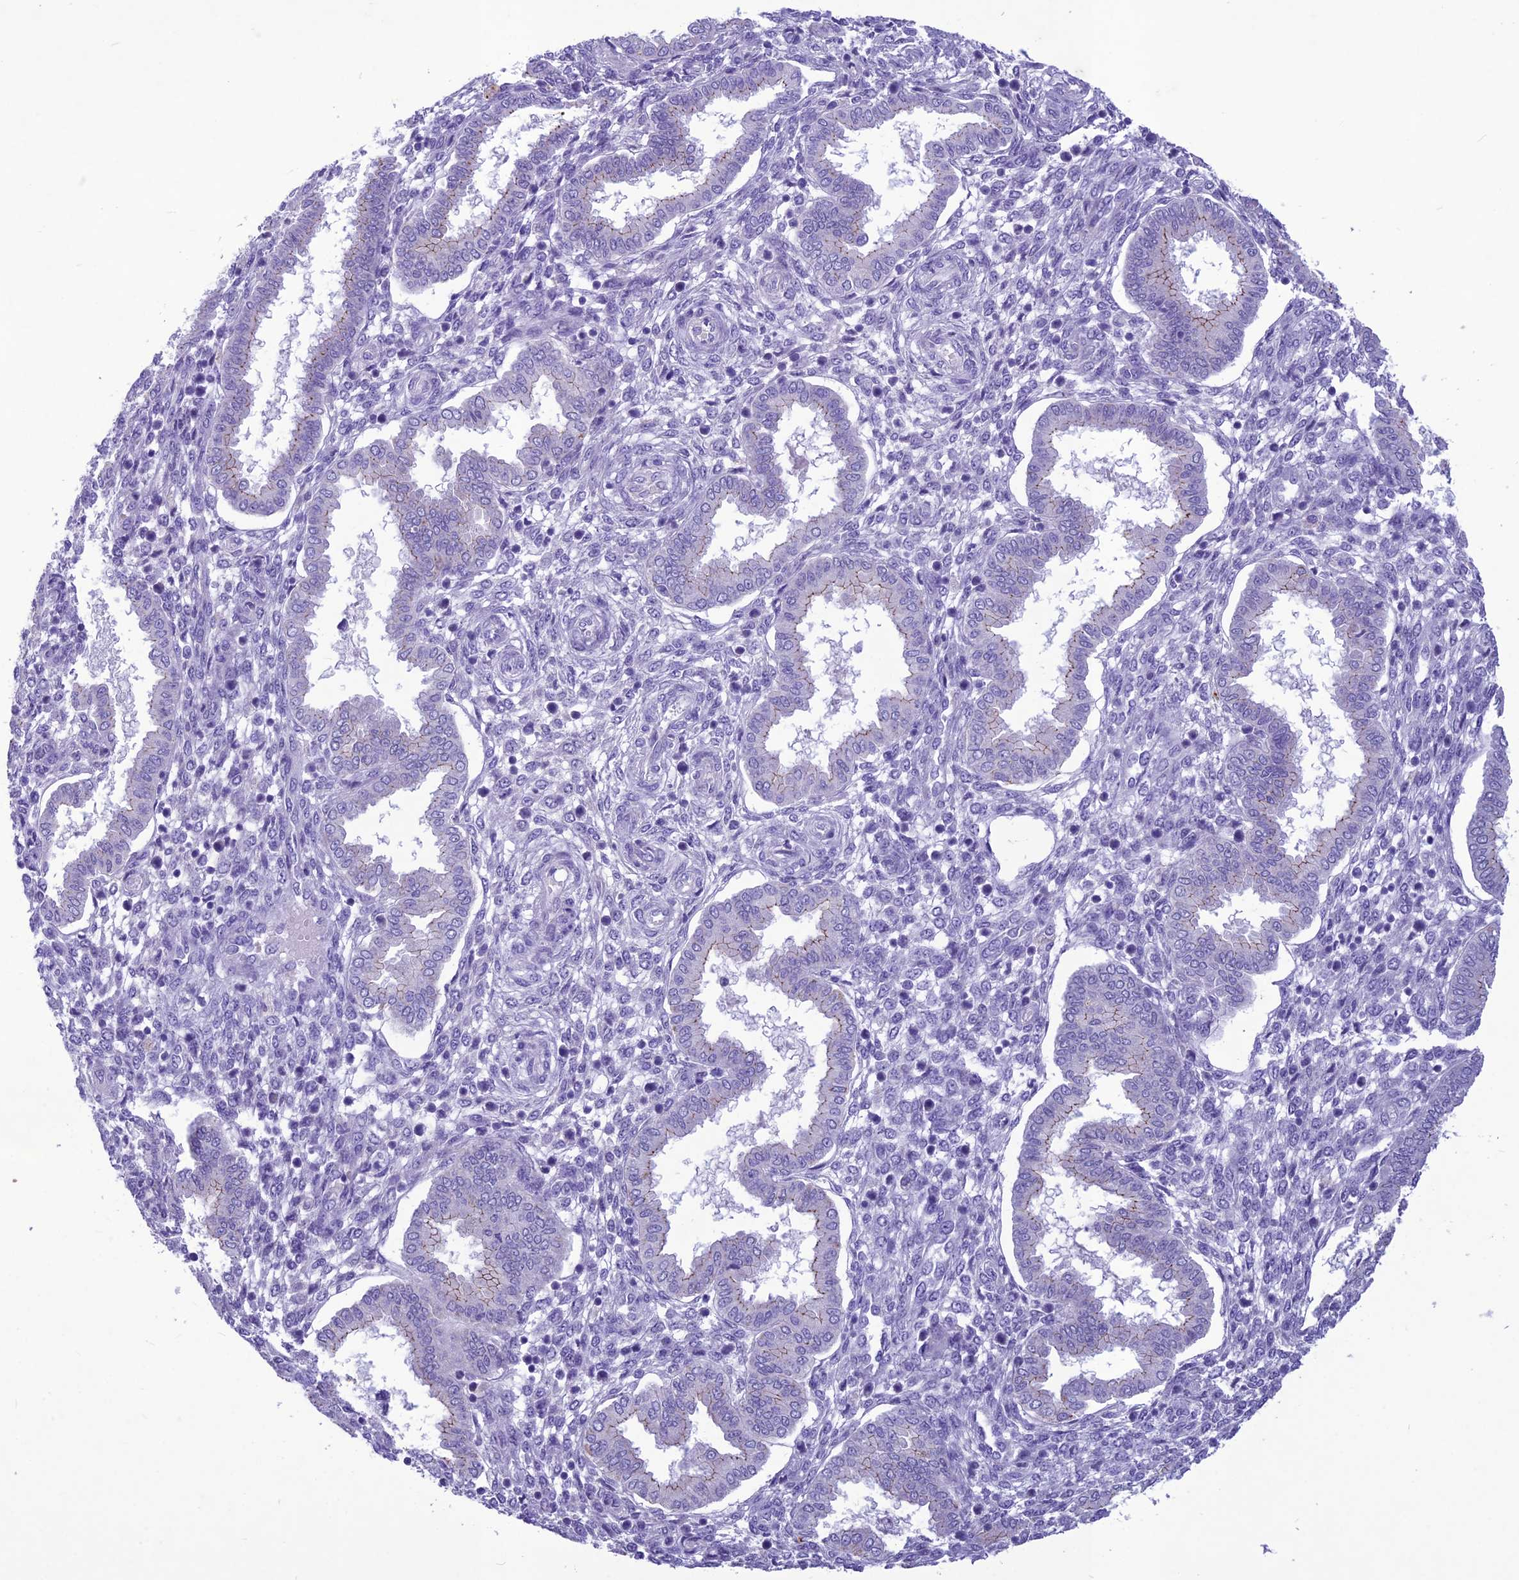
{"staining": {"intensity": "negative", "quantity": "none", "location": "none"}, "tissue": "endometrium", "cell_type": "Cells in endometrial stroma", "image_type": "normal", "snomed": [{"axis": "morphology", "description": "Normal tissue, NOS"}, {"axis": "topography", "description": "Endometrium"}], "caption": "The image exhibits no staining of cells in endometrial stroma in normal endometrium. The staining was performed using DAB (3,3'-diaminobenzidine) to visualize the protein expression in brown, while the nuclei were stained in blue with hematoxylin (Magnification: 20x).", "gene": "IFT172", "patient": {"sex": "female", "age": 24}}